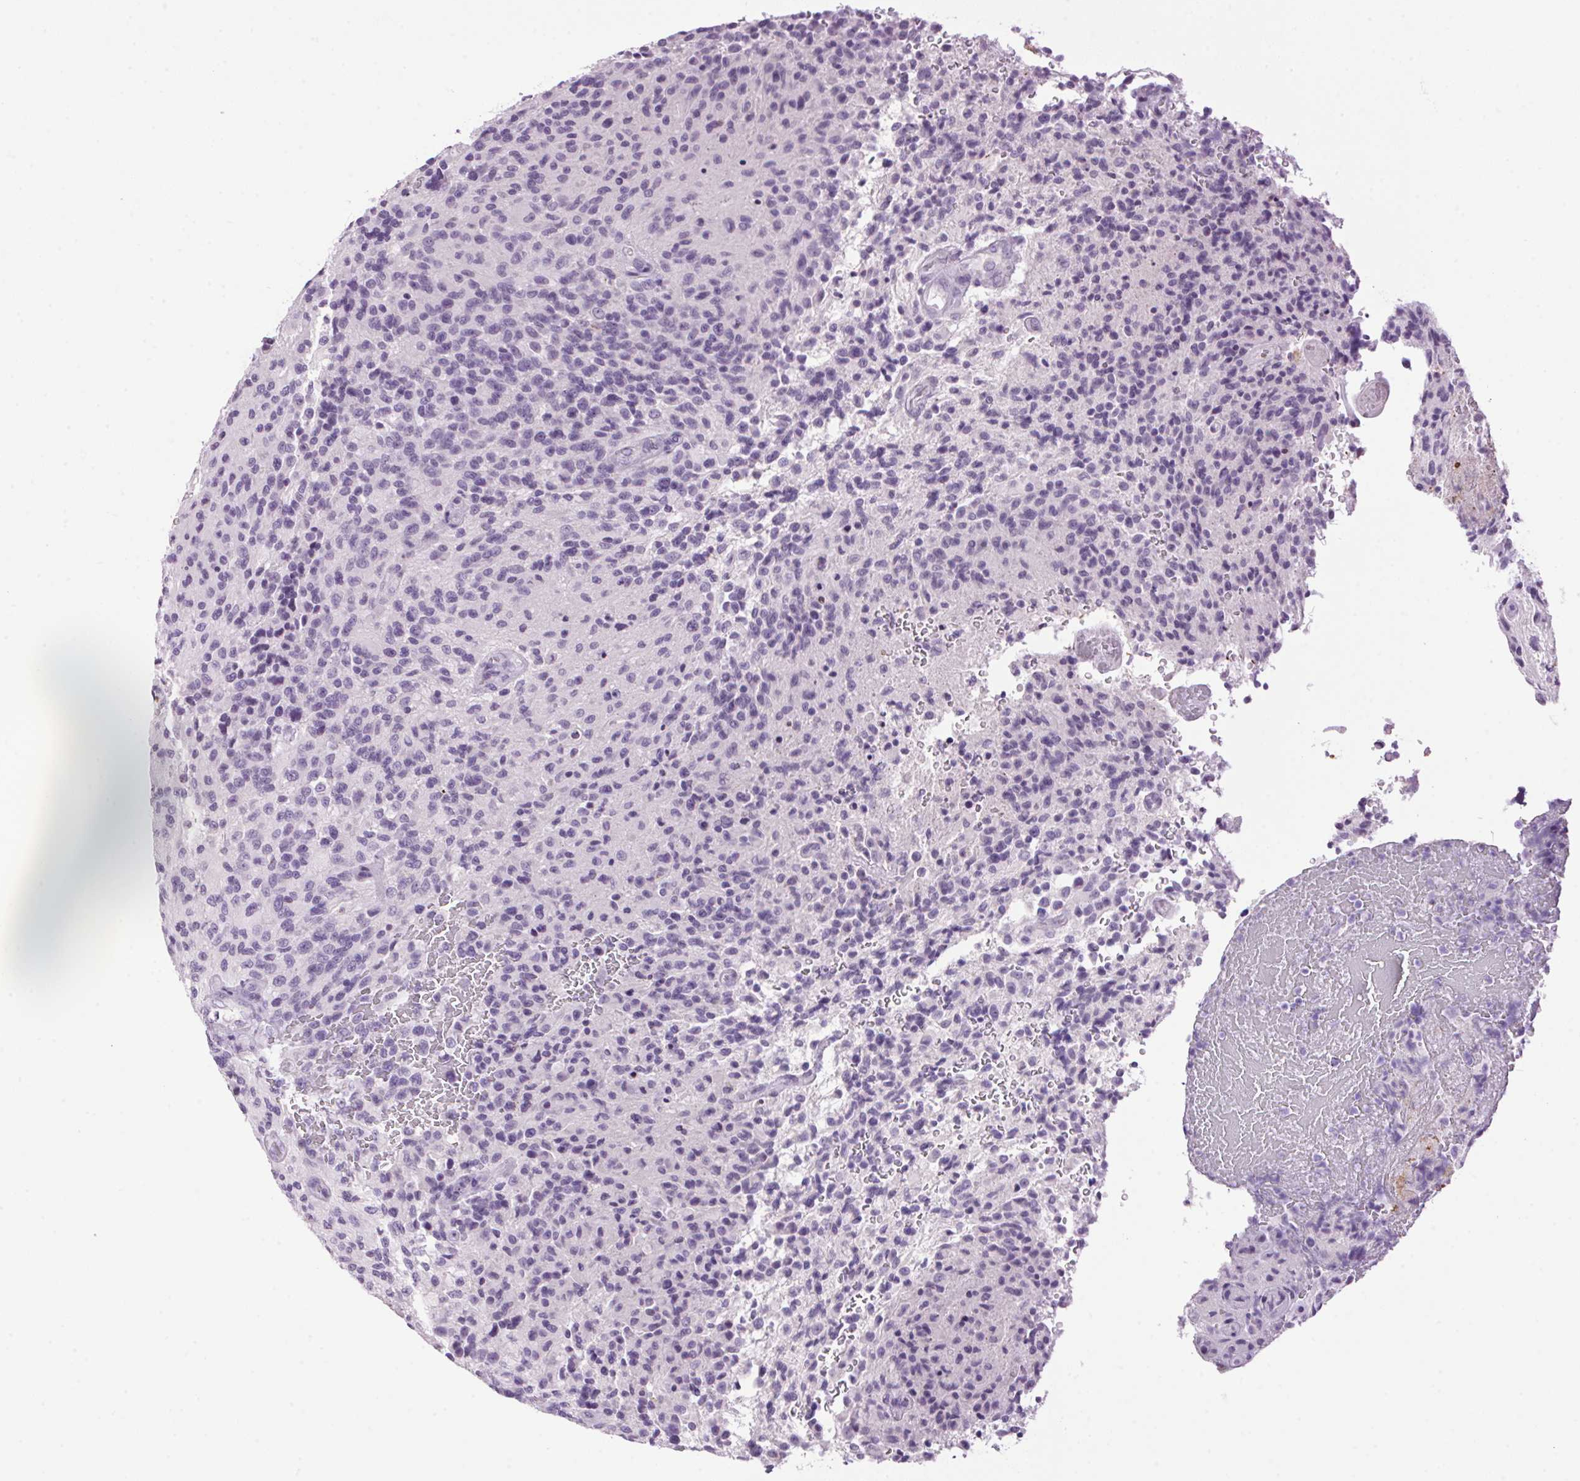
{"staining": {"intensity": "negative", "quantity": "none", "location": "none"}, "tissue": "glioma", "cell_type": "Tumor cells", "image_type": "cancer", "snomed": [{"axis": "morphology", "description": "Normal tissue, NOS"}, {"axis": "morphology", "description": "Glioma, malignant, High grade"}, {"axis": "topography", "description": "Cerebral cortex"}], "caption": "DAB immunohistochemical staining of glioma displays no significant expression in tumor cells.", "gene": "TMEM88B", "patient": {"sex": "male", "age": 56}}